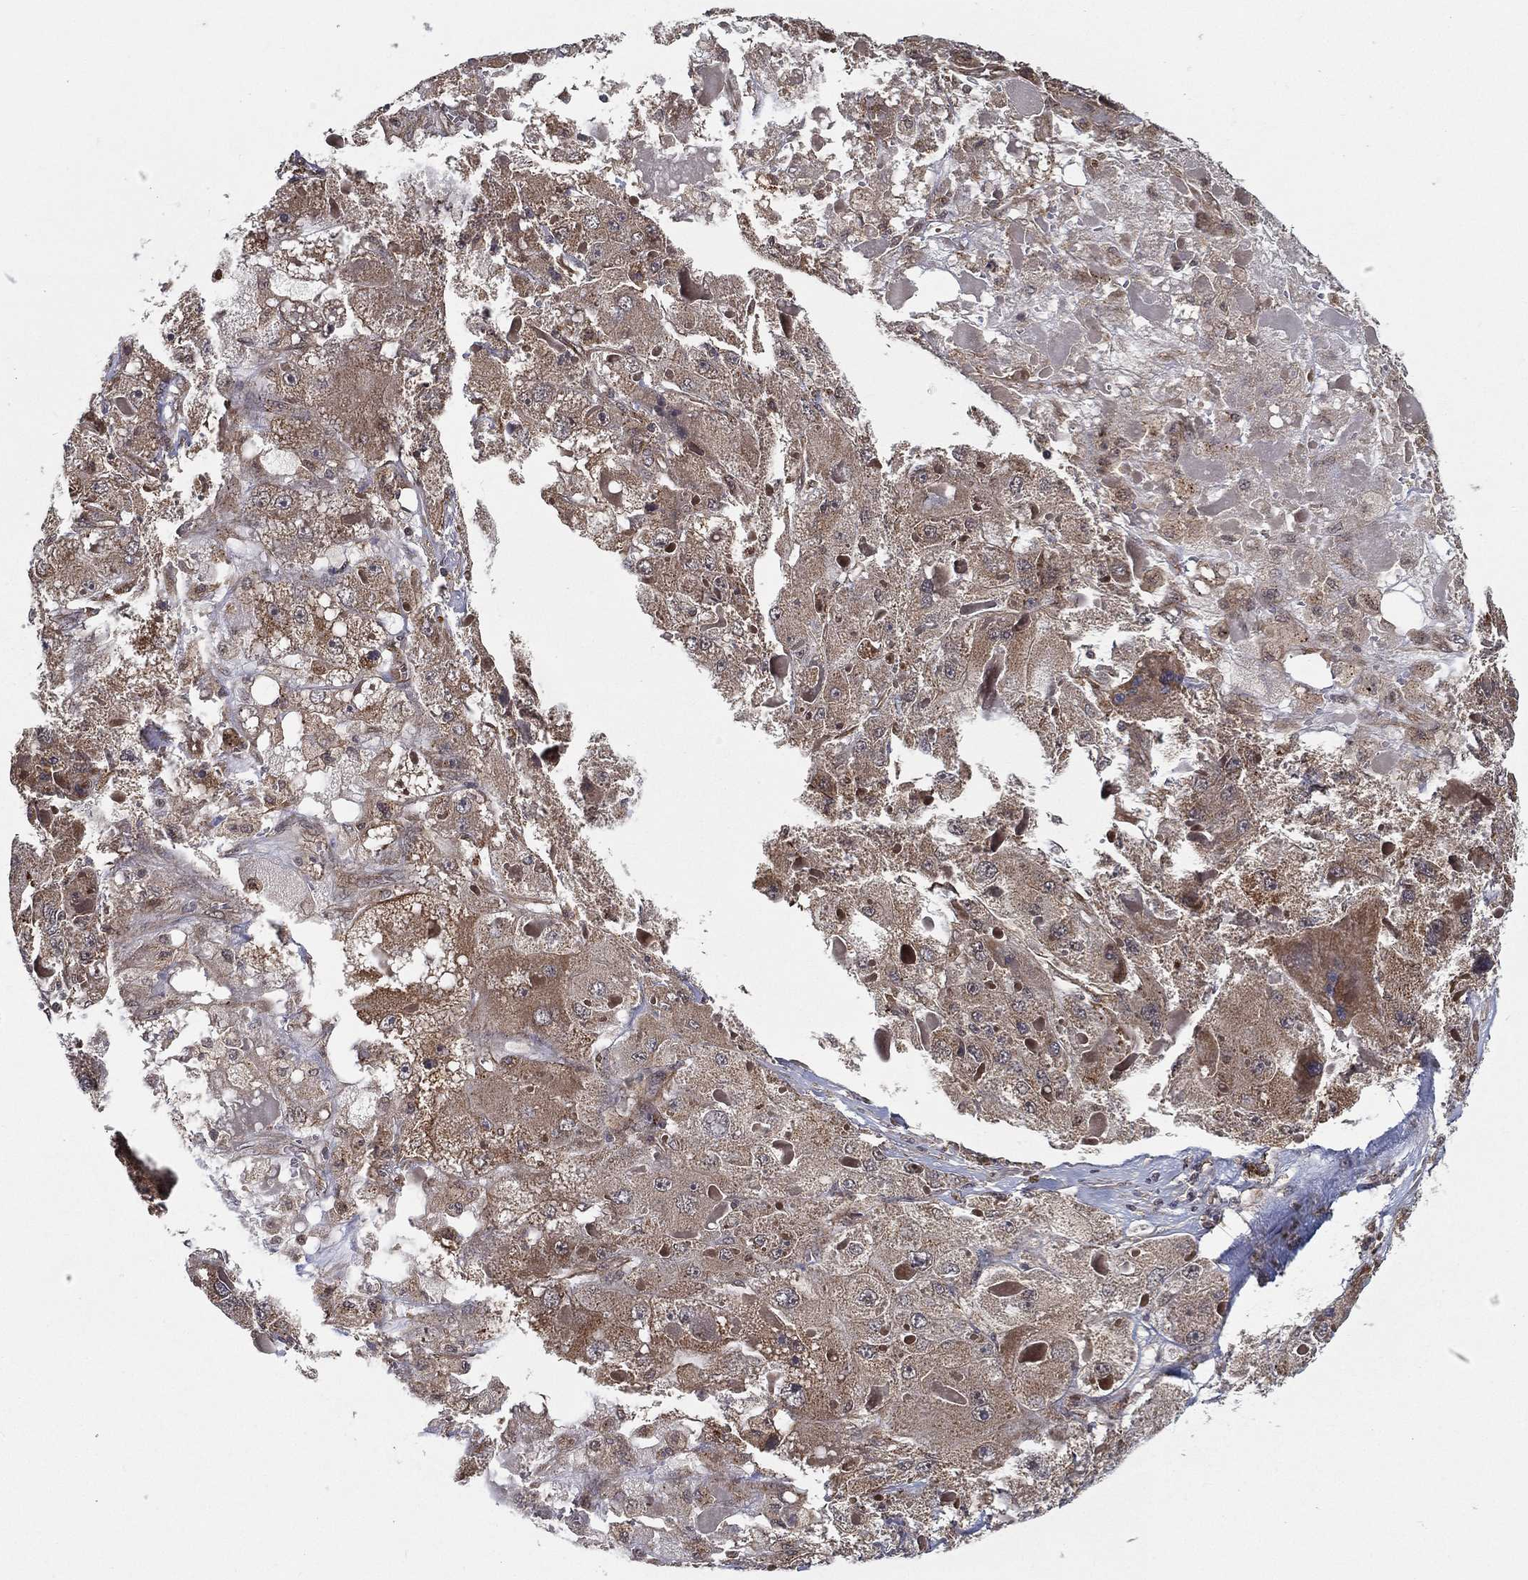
{"staining": {"intensity": "weak", "quantity": "25%-75%", "location": "cytoplasmic/membranous"}, "tissue": "liver cancer", "cell_type": "Tumor cells", "image_type": "cancer", "snomed": [{"axis": "morphology", "description": "Carcinoma, Hepatocellular, NOS"}, {"axis": "topography", "description": "Liver"}], "caption": "This micrograph reveals liver cancer (hepatocellular carcinoma) stained with IHC to label a protein in brown. The cytoplasmic/membranous of tumor cells show weak positivity for the protein. Nuclei are counter-stained blue.", "gene": "UACA", "patient": {"sex": "female", "age": 73}}